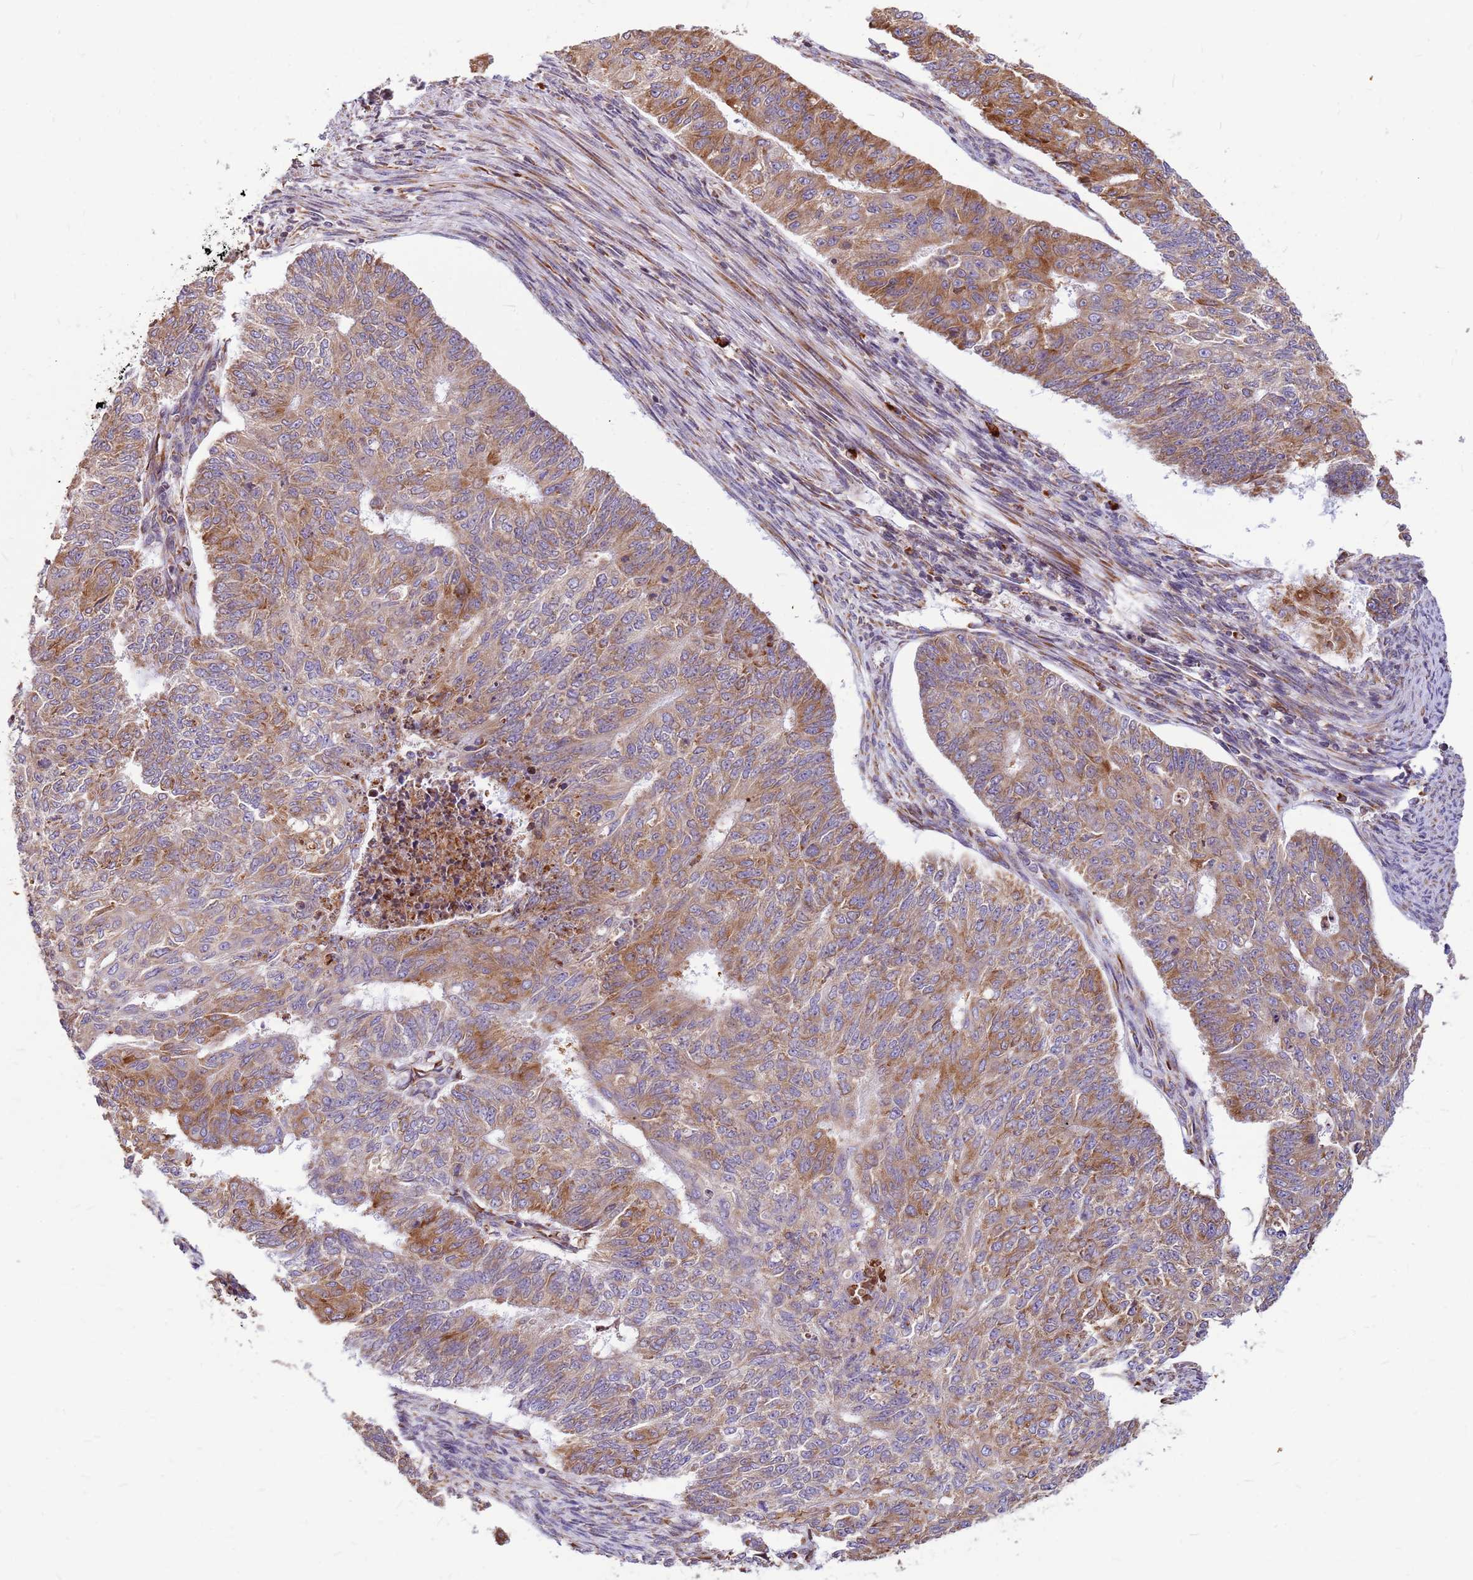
{"staining": {"intensity": "moderate", "quantity": ">75%", "location": "cytoplasmic/membranous"}, "tissue": "endometrial cancer", "cell_type": "Tumor cells", "image_type": "cancer", "snomed": [{"axis": "morphology", "description": "Adenocarcinoma, NOS"}, {"axis": "topography", "description": "Endometrium"}], "caption": "DAB (3,3'-diaminobenzidine) immunohistochemical staining of endometrial cancer (adenocarcinoma) displays moderate cytoplasmic/membranous protein positivity in approximately >75% of tumor cells.", "gene": "SSR4", "patient": {"sex": "female", "age": 32}}